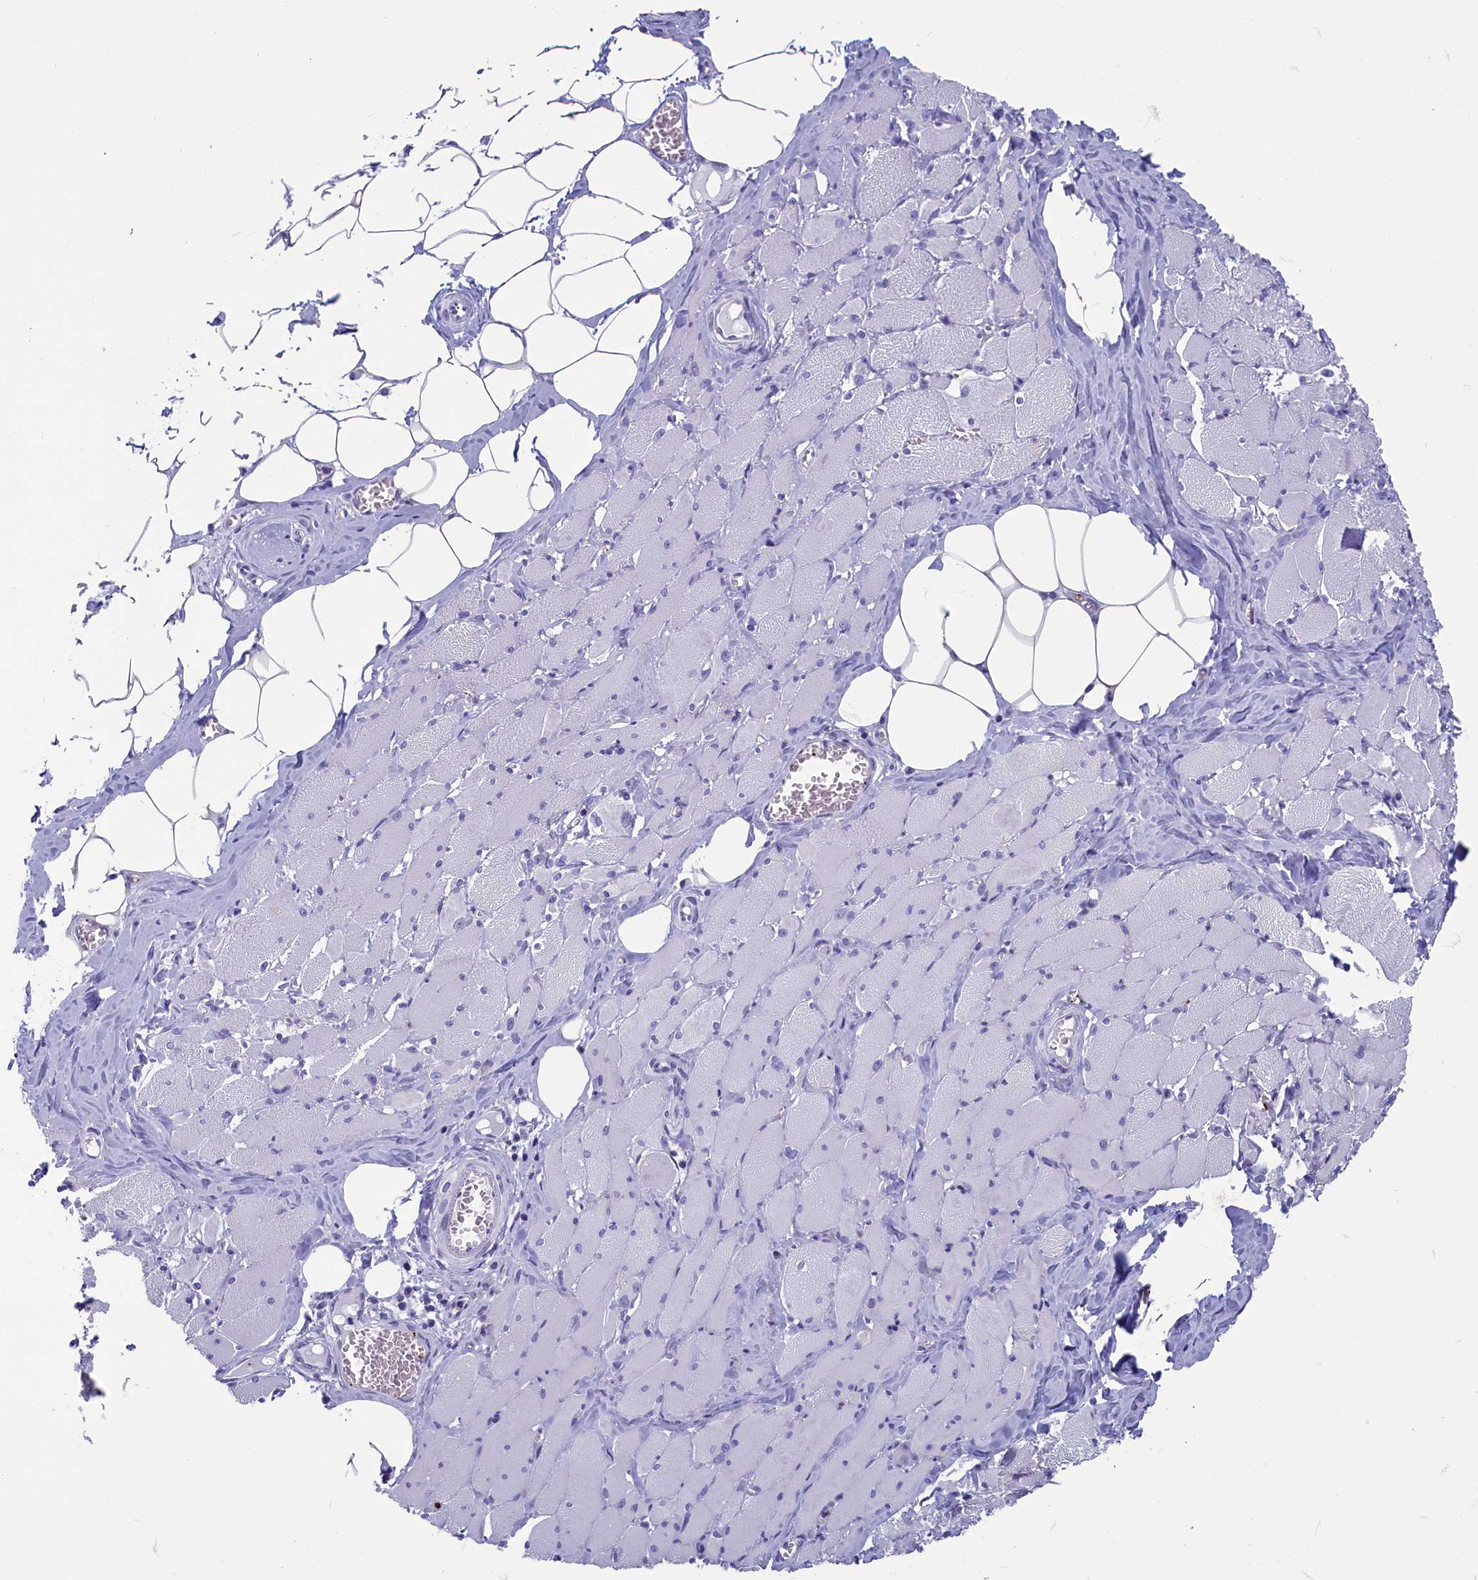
{"staining": {"intensity": "negative", "quantity": "none", "location": "none"}, "tissue": "skeletal muscle", "cell_type": "Myocytes", "image_type": "normal", "snomed": [{"axis": "morphology", "description": "Normal tissue, NOS"}, {"axis": "morphology", "description": "Basal cell carcinoma"}, {"axis": "topography", "description": "Skeletal muscle"}], "caption": "Immunohistochemistry photomicrograph of normal skeletal muscle: human skeletal muscle stained with DAB (3,3'-diaminobenzidine) demonstrates no significant protein positivity in myocytes.", "gene": "AIFM2", "patient": {"sex": "female", "age": 64}}